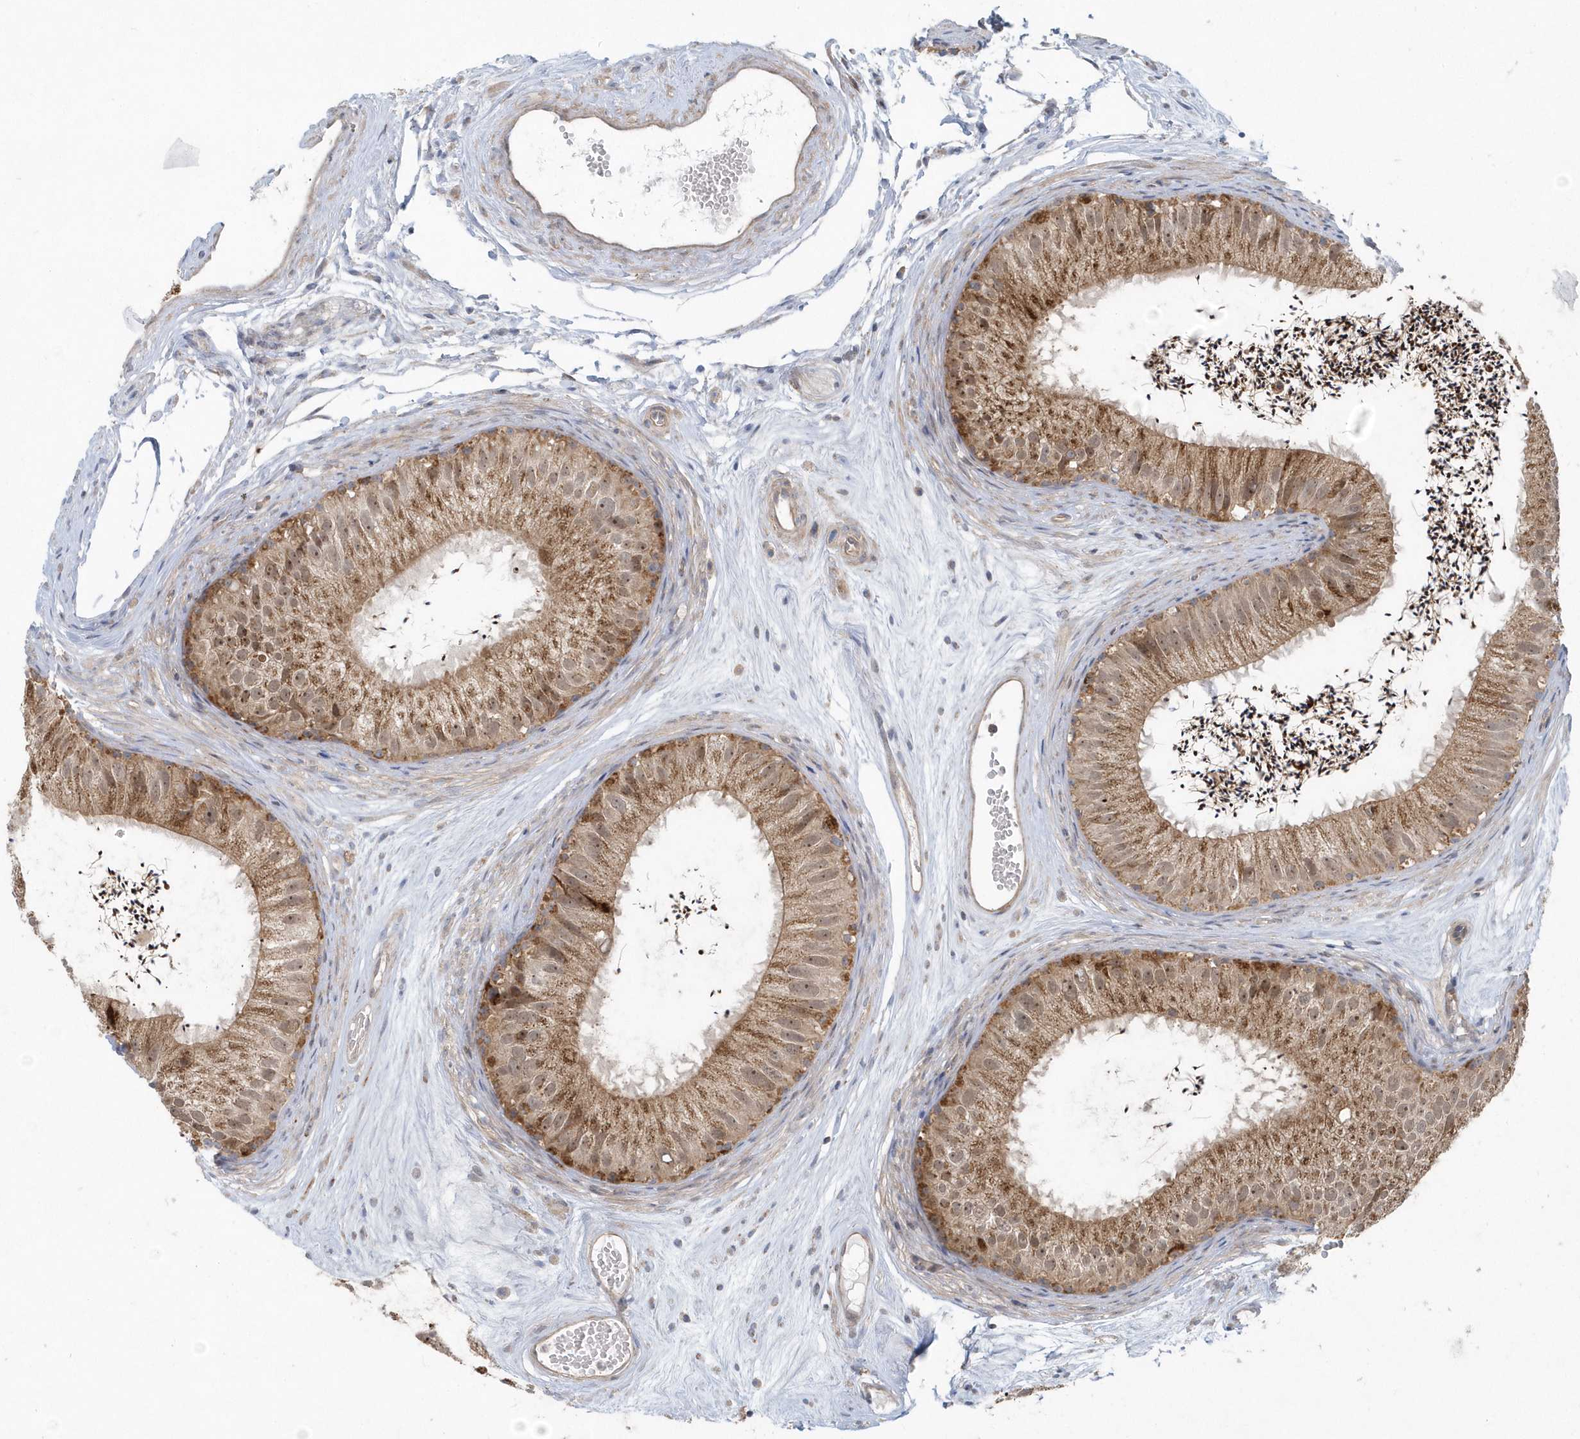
{"staining": {"intensity": "moderate", "quantity": ">75%", "location": "cytoplasmic/membranous"}, "tissue": "epididymis", "cell_type": "Glandular cells", "image_type": "normal", "snomed": [{"axis": "morphology", "description": "Normal tissue, NOS"}, {"axis": "topography", "description": "Epididymis"}], "caption": "Immunohistochemical staining of benign human epididymis demonstrates medium levels of moderate cytoplasmic/membranous positivity in approximately >75% of glandular cells.", "gene": "PPP1R7", "patient": {"sex": "male", "age": 77}}